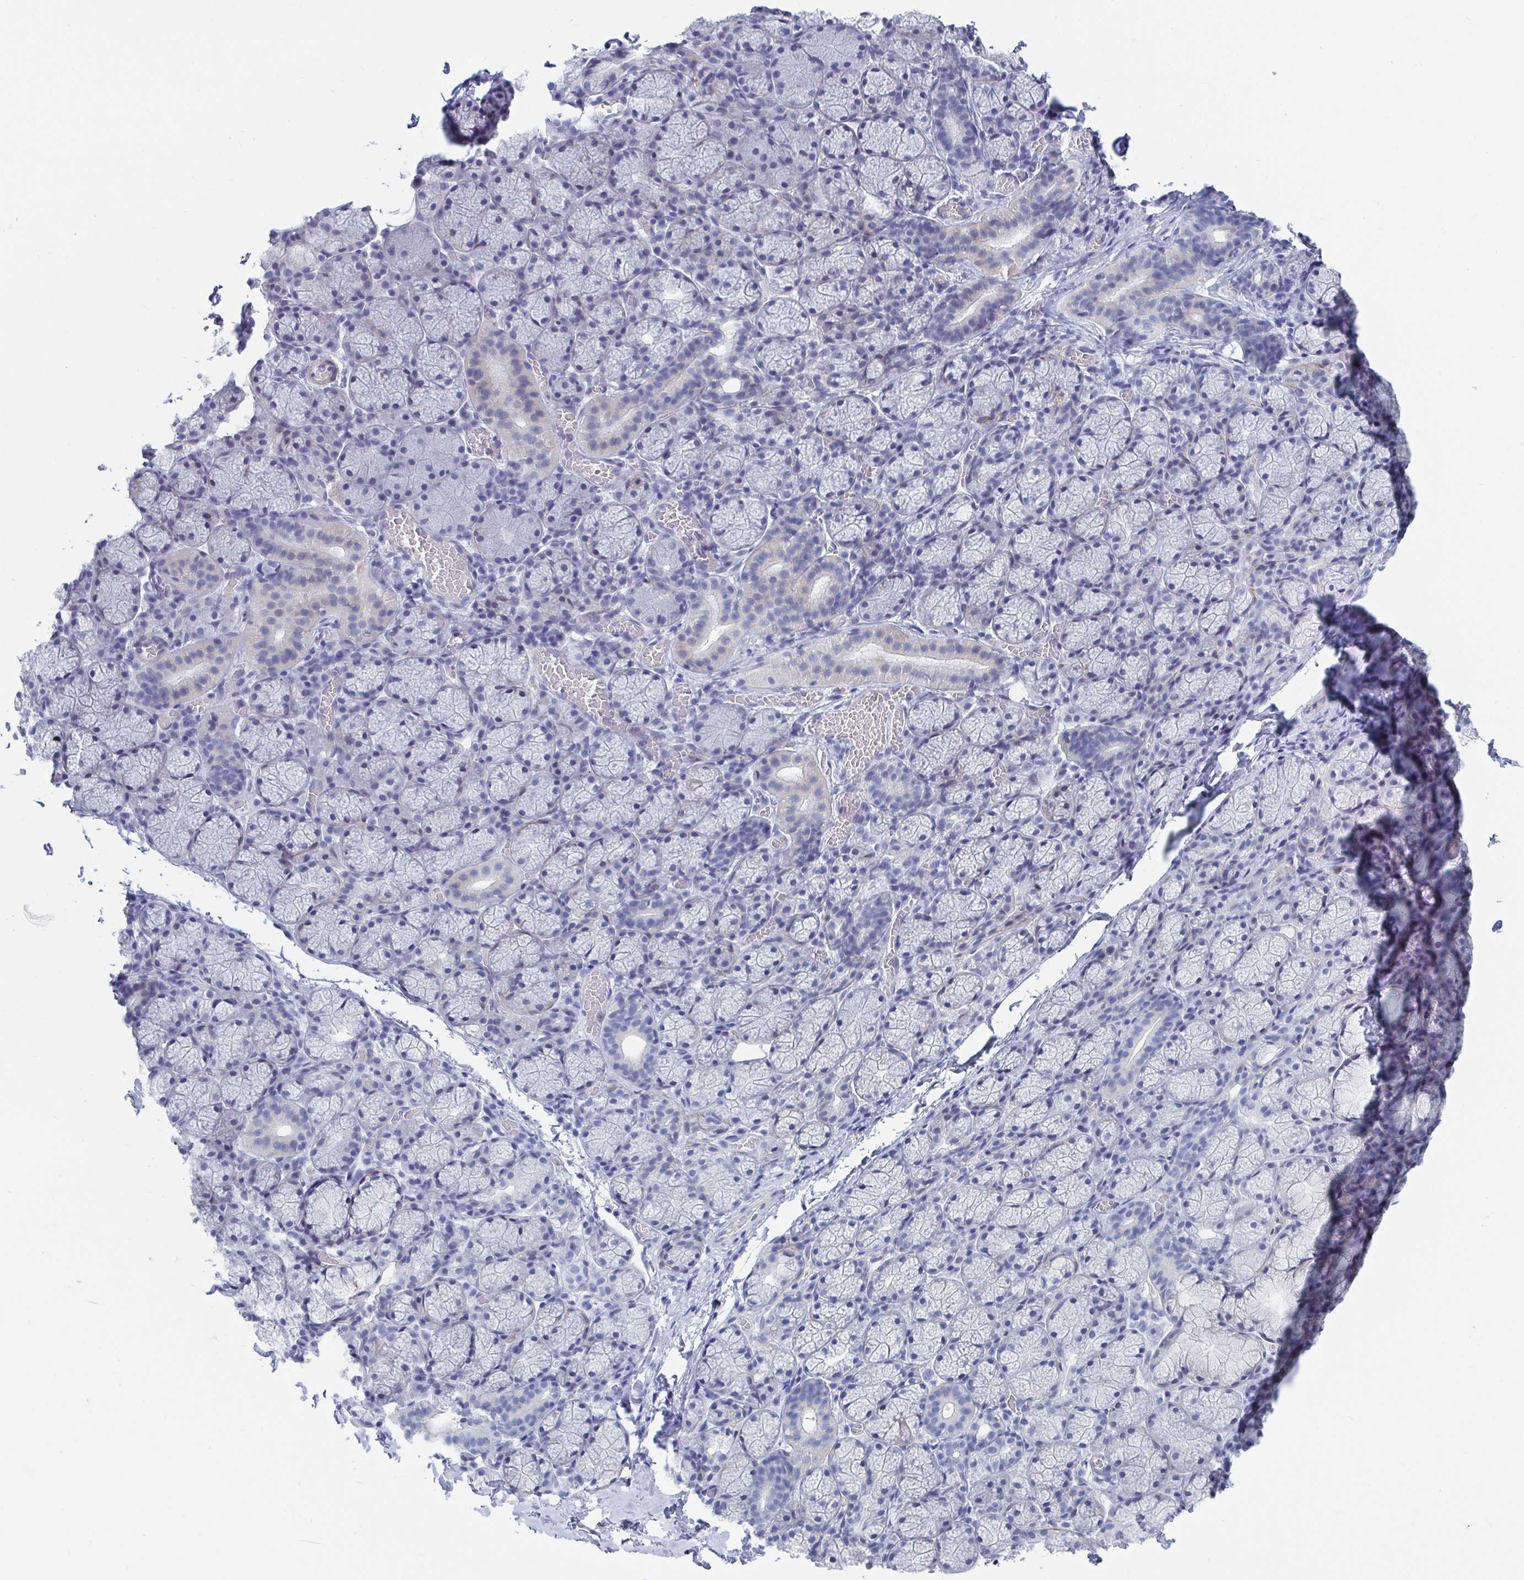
{"staining": {"intensity": "negative", "quantity": "none", "location": "none"}, "tissue": "salivary gland", "cell_type": "Glandular cells", "image_type": "normal", "snomed": [{"axis": "morphology", "description": "Normal tissue, NOS"}, {"axis": "topography", "description": "Salivary gland"}], "caption": "Immunohistochemistry of normal human salivary gland exhibits no expression in glandular cells. (Stains: DAB immunohistochemistry (IHC) with hematoxylin counter stain, Microscopy: brightfield microscopy at high magnification).", "gene": "ZFP82", "patient": {"sex": "female", "age": 24}}